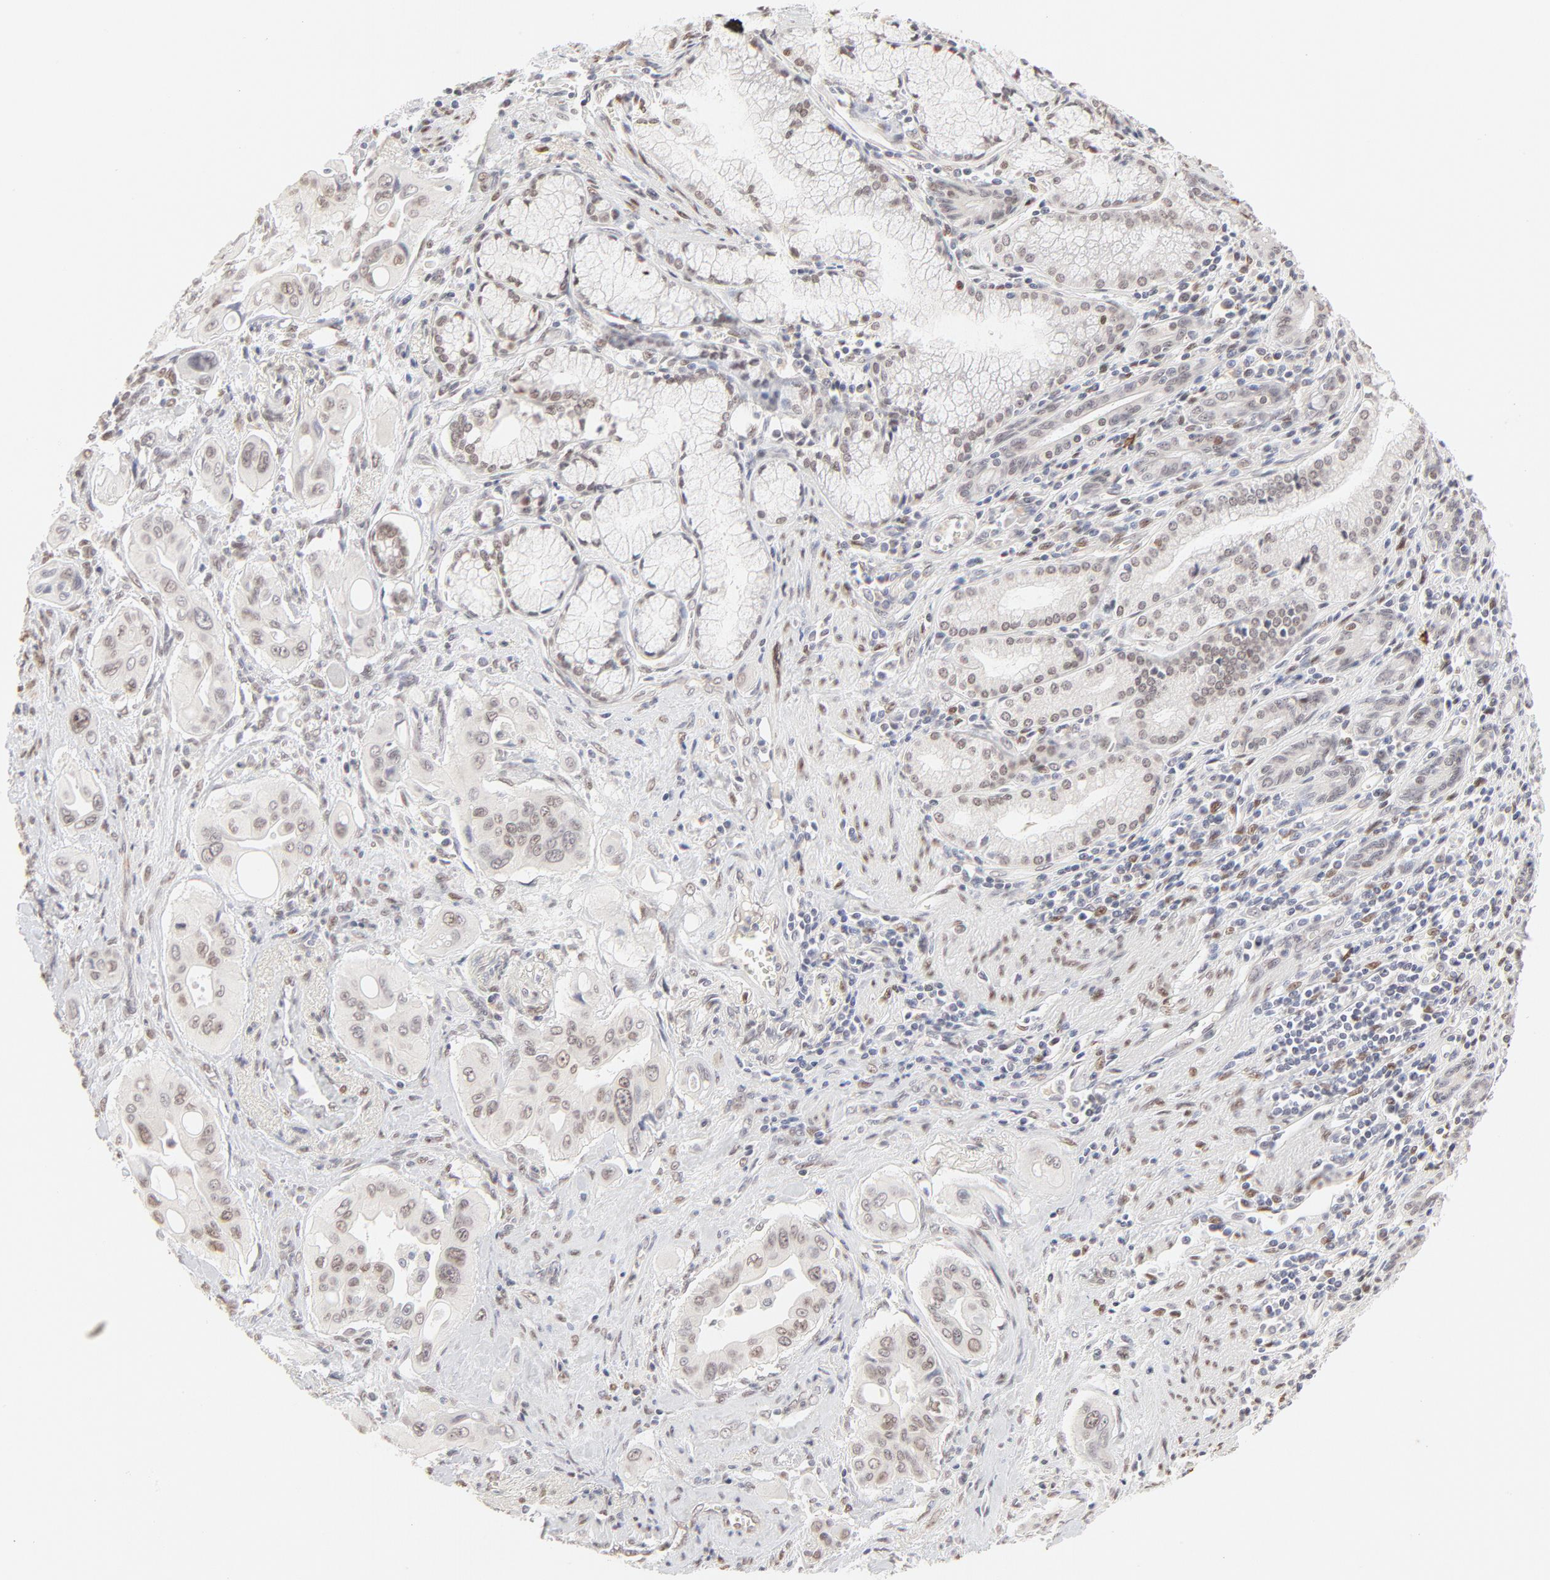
{"staining": {"intensity": "weak", "quantity": "<25%", "location": "nuclear"}, "tissue": "pancreatic cancer", "cell_type": "Tumor cells", "image_type": "cancer", "snomed": [{"axis": "morphology", "description": "Adenocarcinoma, NOS"}, {"axis": "topography", "description": "Pancreas"}], "caption": "A high-resolution image shows immunohistochemistry (IHC) staining of pancreatic cancer, which shows no significant positivity in tumor cells.", "gene": "PBX3", "patient": {"sex": "male", "age": 77}}